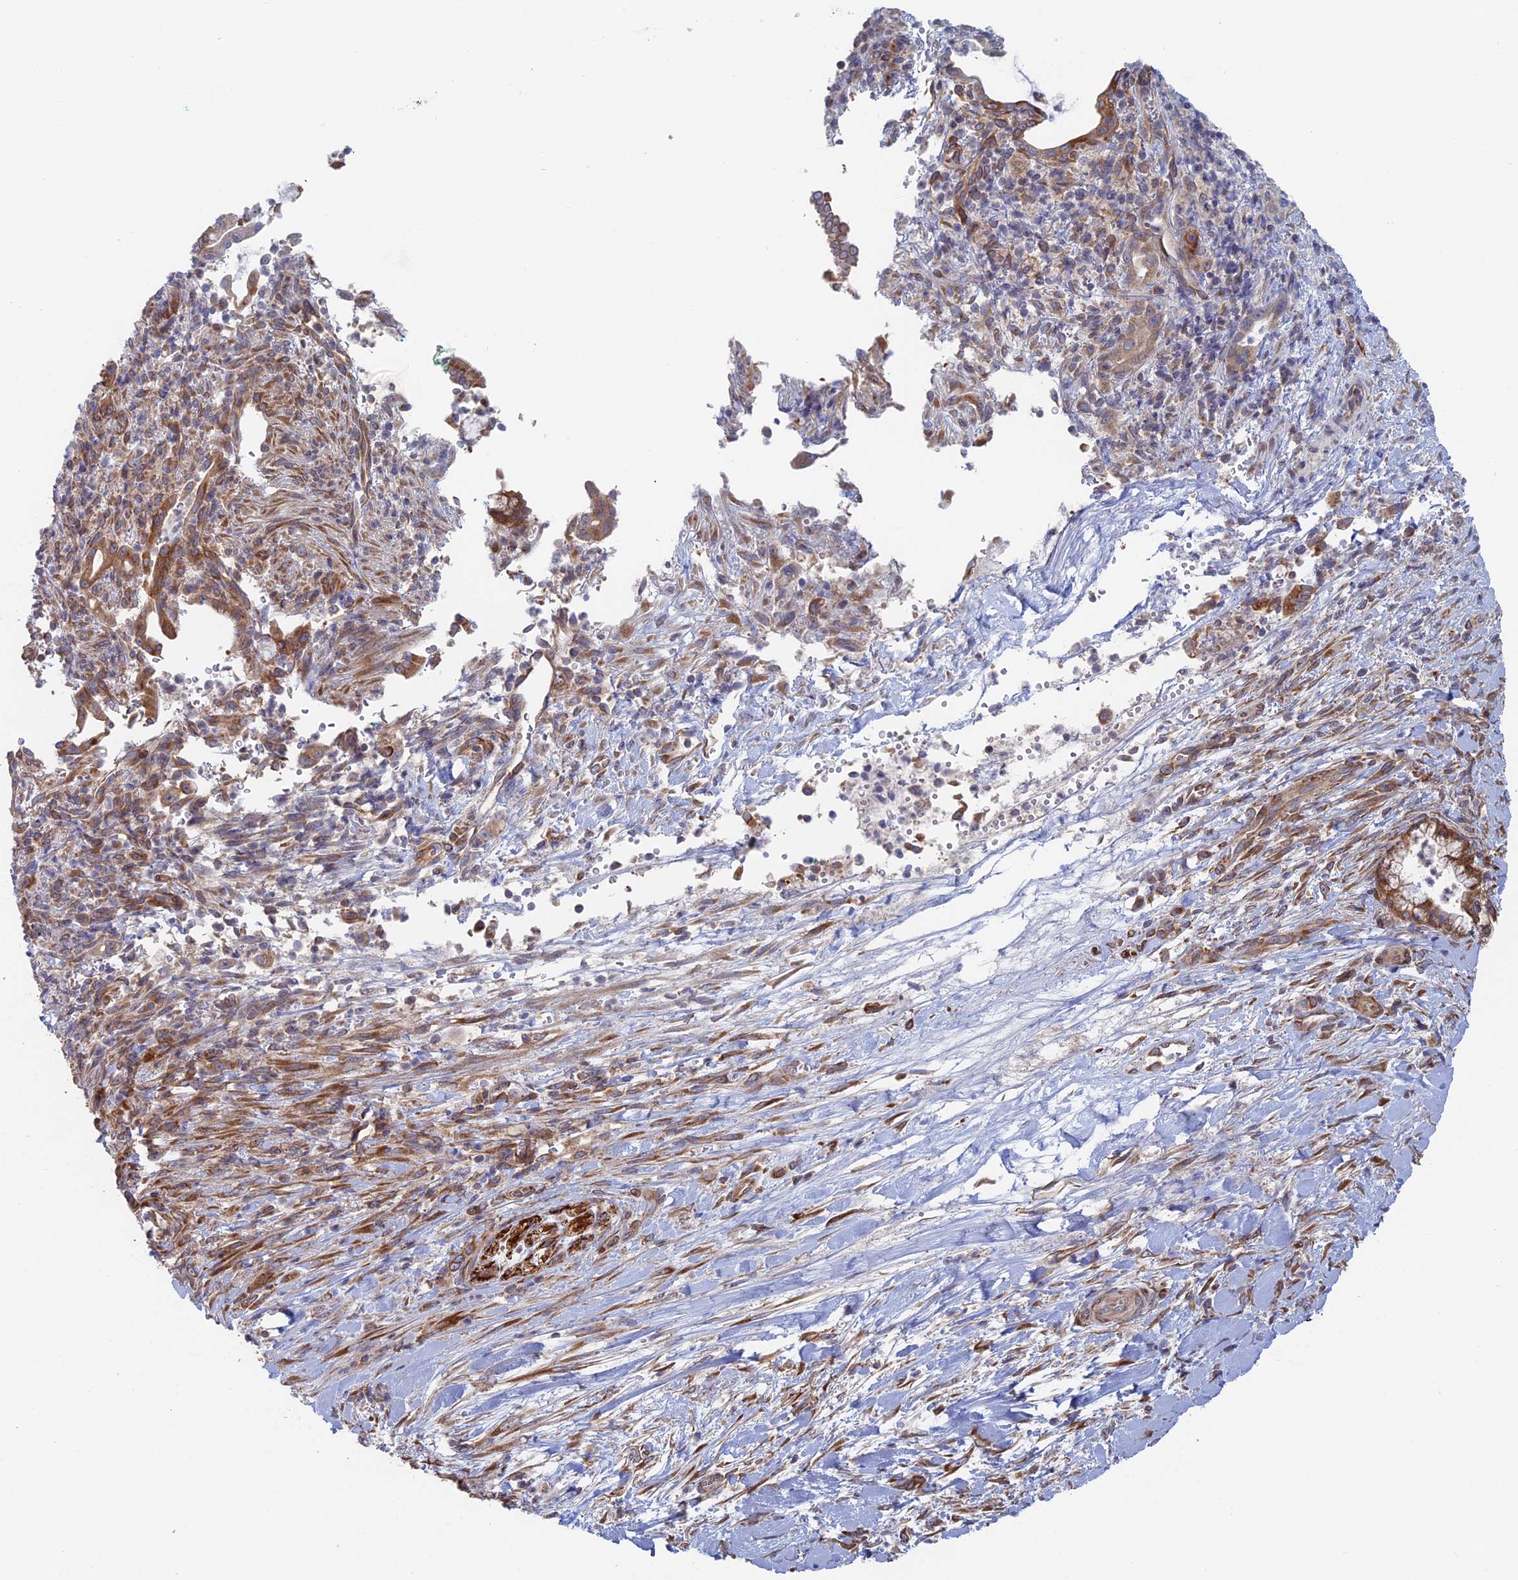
{"staining": {"intensity": "moderate", "quantity": ">75%", "location": "cytoplasmic/membranous"}, "tissue": "pancreatic cancer", "cell_type": "Tumor cells", "image_type": "cancer", "snomed": [{"axis": "morphology", "description": "Normal tissue, NOS"}, {"axis": "morphology", "description": "Adenocarcinoma, NOS"}, {"axis": "topography", "description": "Pancreas"}], "caption": "This is an image of immunohistochemistry staining of pancreatic adenocarcinoma, which shows moderate positivity in the cytoplasmic/membranous of tumor cells.", "gene": "TBC1D30", "patient": {"sex": "female", "age": 55}}